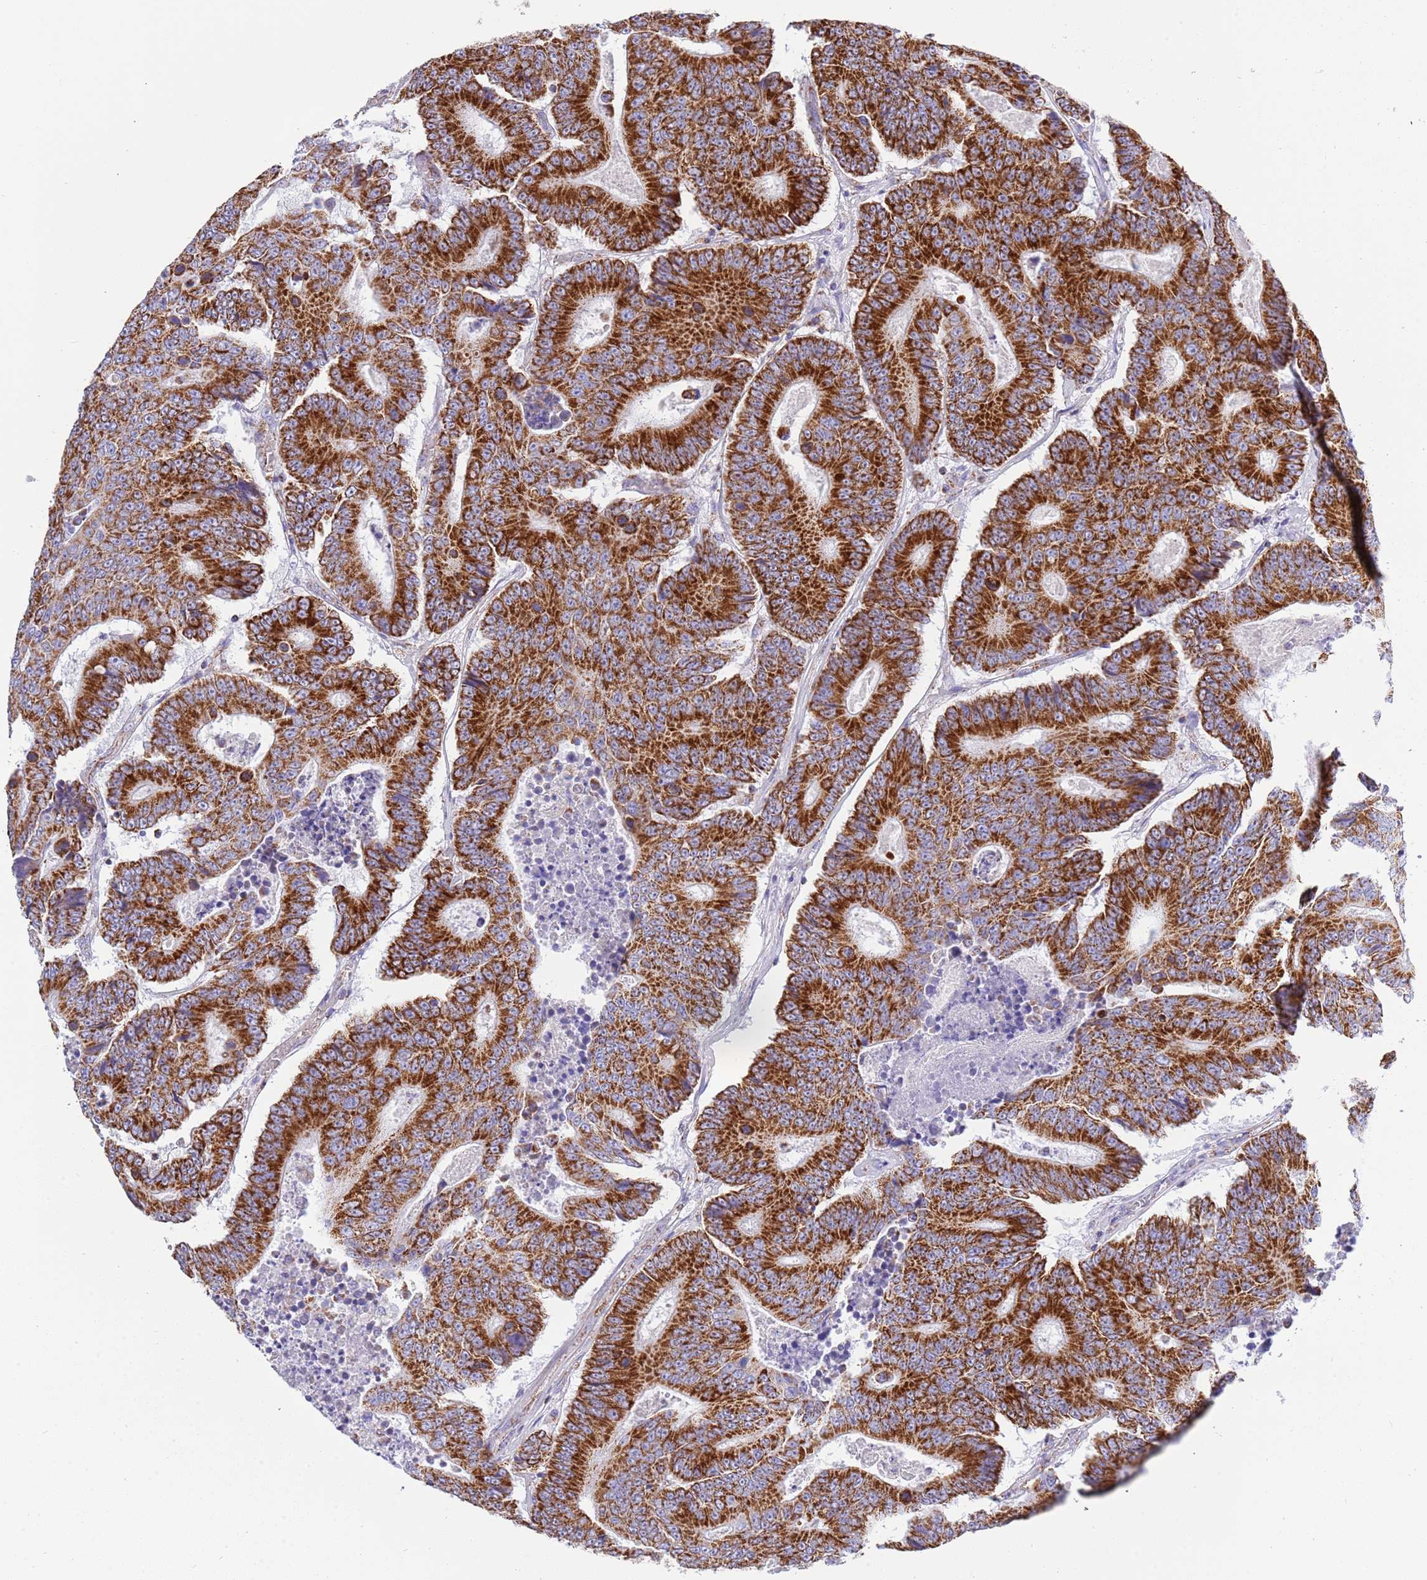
{"staining": {"intensity": "strong", "quantity": ">75%", "location": "cytoplasmic/membranous"}, "tissue": "colorectal cancer", "cell_type": "Tumor cells", "image_type": "cancer", "snomed": [{"axis": "morphology", "description": "Adenocarcinoma, NOS"}, {"axis": "topography", "description": "Colon"}], "caption": "IHC of colorectal cancer (adenocarcinoma) reveals high levels of strong cytoplasmic/membranous expression in about >75% of tumor cells.", "gene": "SUCLG2", "patient": {"sex": "male", "age": 83}}